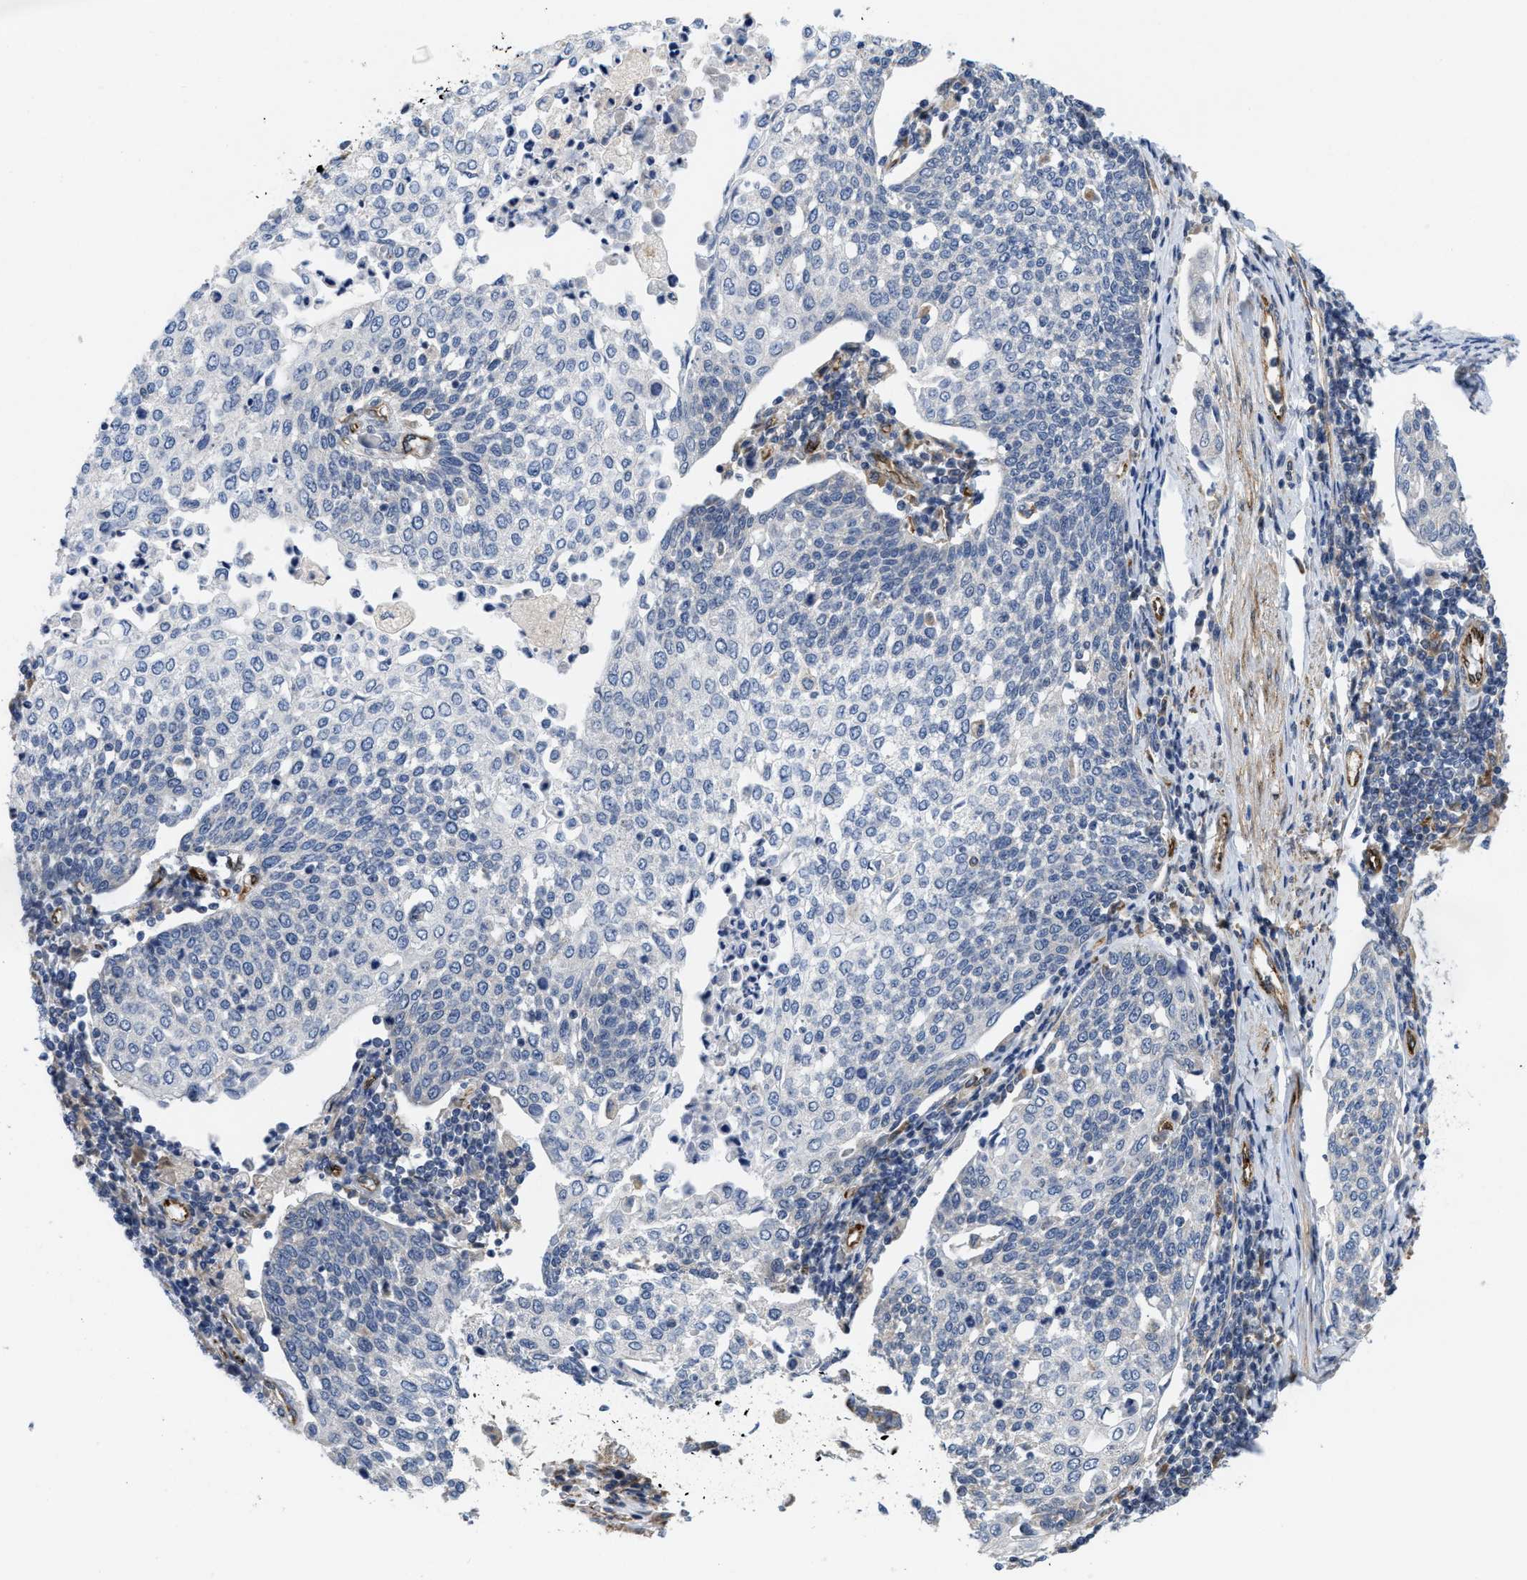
{"staining": {"intensity": "negative", "quantity": "none", "location": "none"}, "tissue": "cervical cancer", "cell_type": "Tumor cells", "image_type": "cancer", "snomed": [{"axis": "morphology", "description": "Squamous cell carcinoma, NOS"}, {"axis": "topography", "description": "Cervix"}], "caption": "Squamous cell carcinoma (cervical) was stained to show a protein in brown. There is no significant positivity in tumor cells.", "gene": "EOGT", "patient": {"sex": "female", "age": 34}}